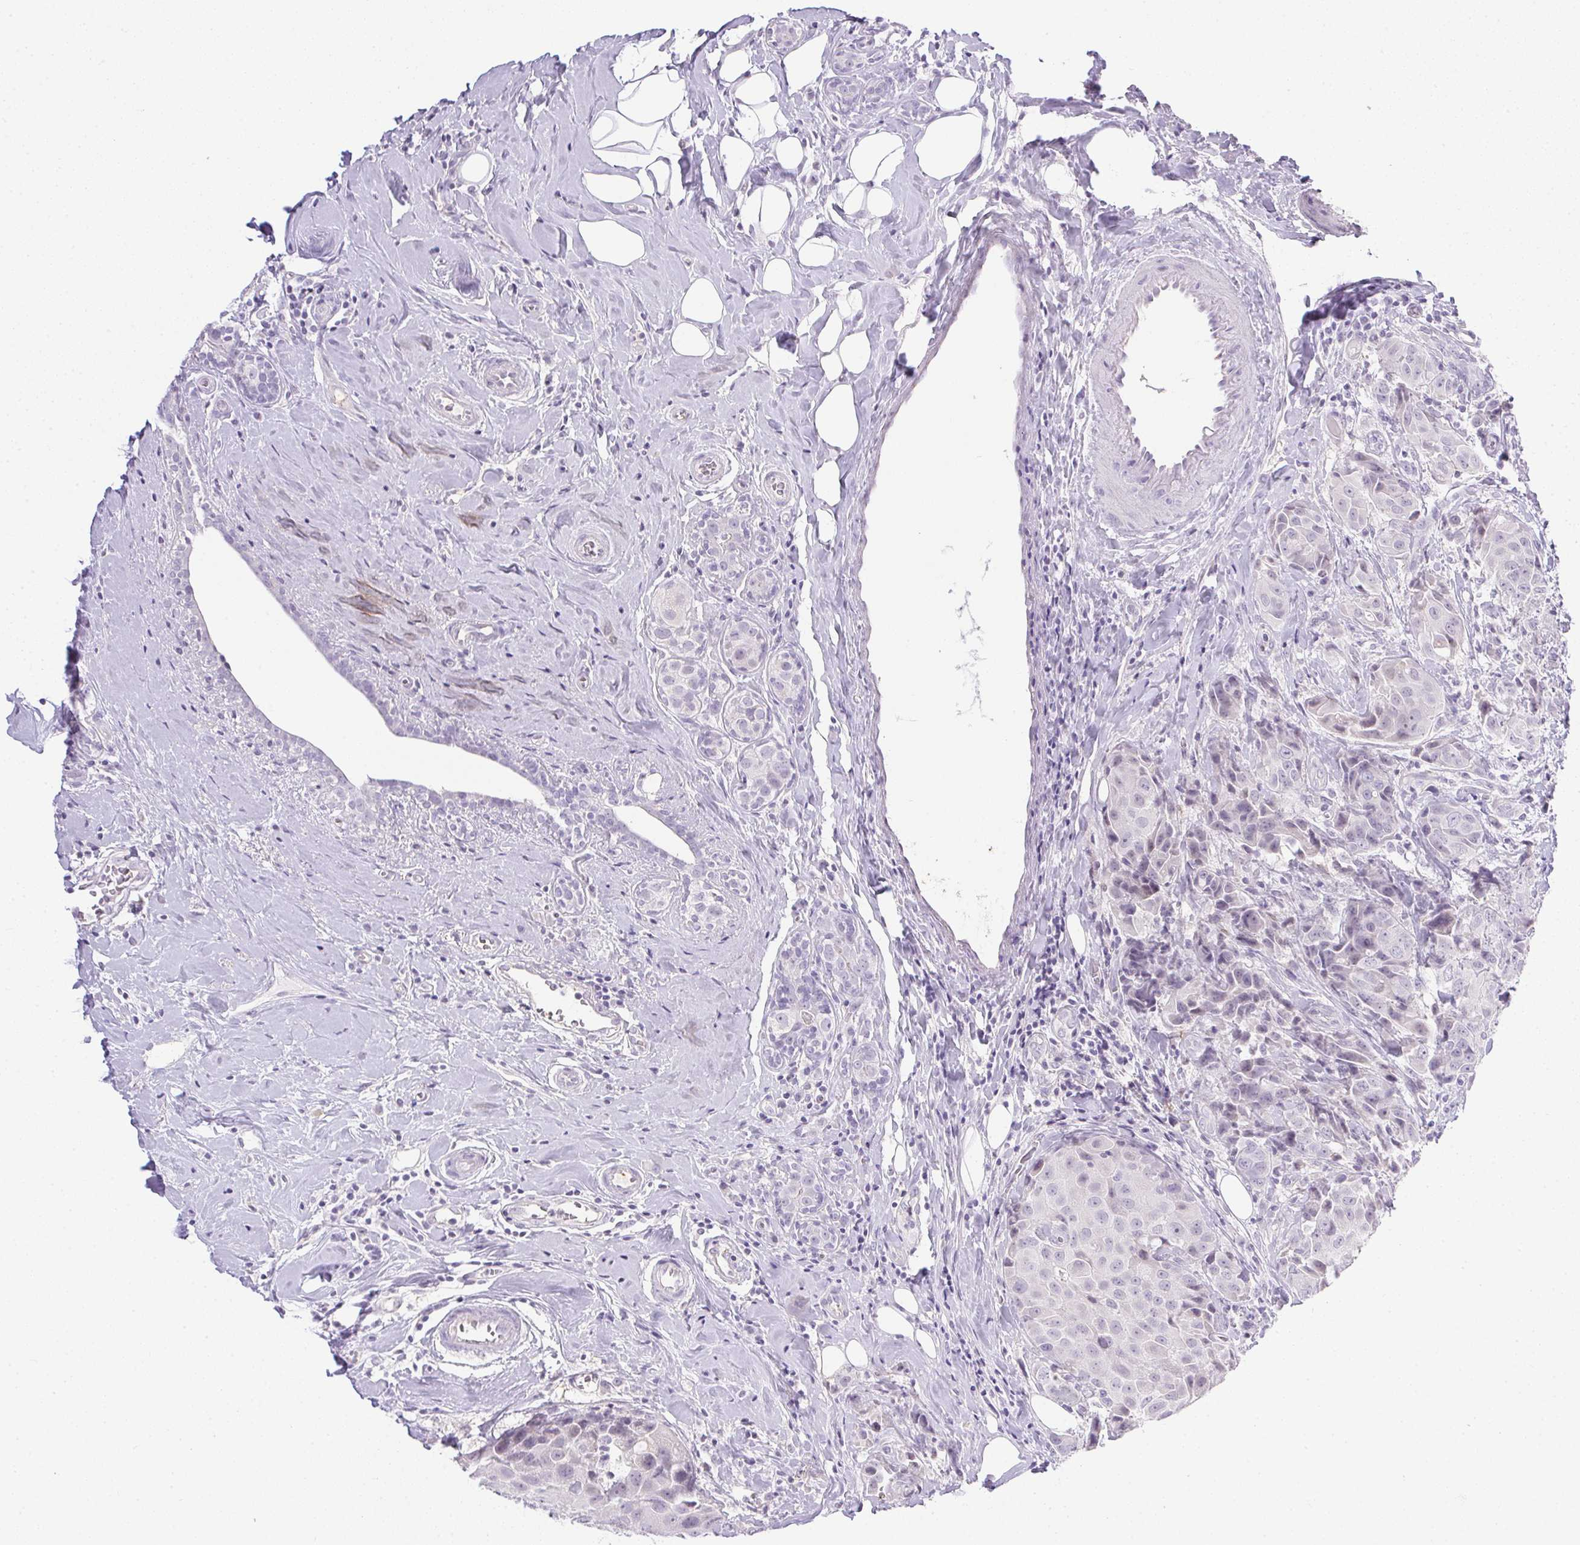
{"staining": {"intensity": "negative", "quantity": "none", "location": "none"}, "tissue": "breast cancer", "cell_type": "Tumor cells", "image_type": "cancer", "snomed": [{"axis": "morphology", "description": "Normal tissue, NOS"}, {"axis": "morphology", "description": "Duct carcinoma"}, {"axis": "topography", "description": "Breast"}], "caption": "Protein analysis of breast invasive ductal carcinoma reveals no significant positivity in tumor cells.", "gene": "PRL", "patient": {"sex": "female", "age": 43}}